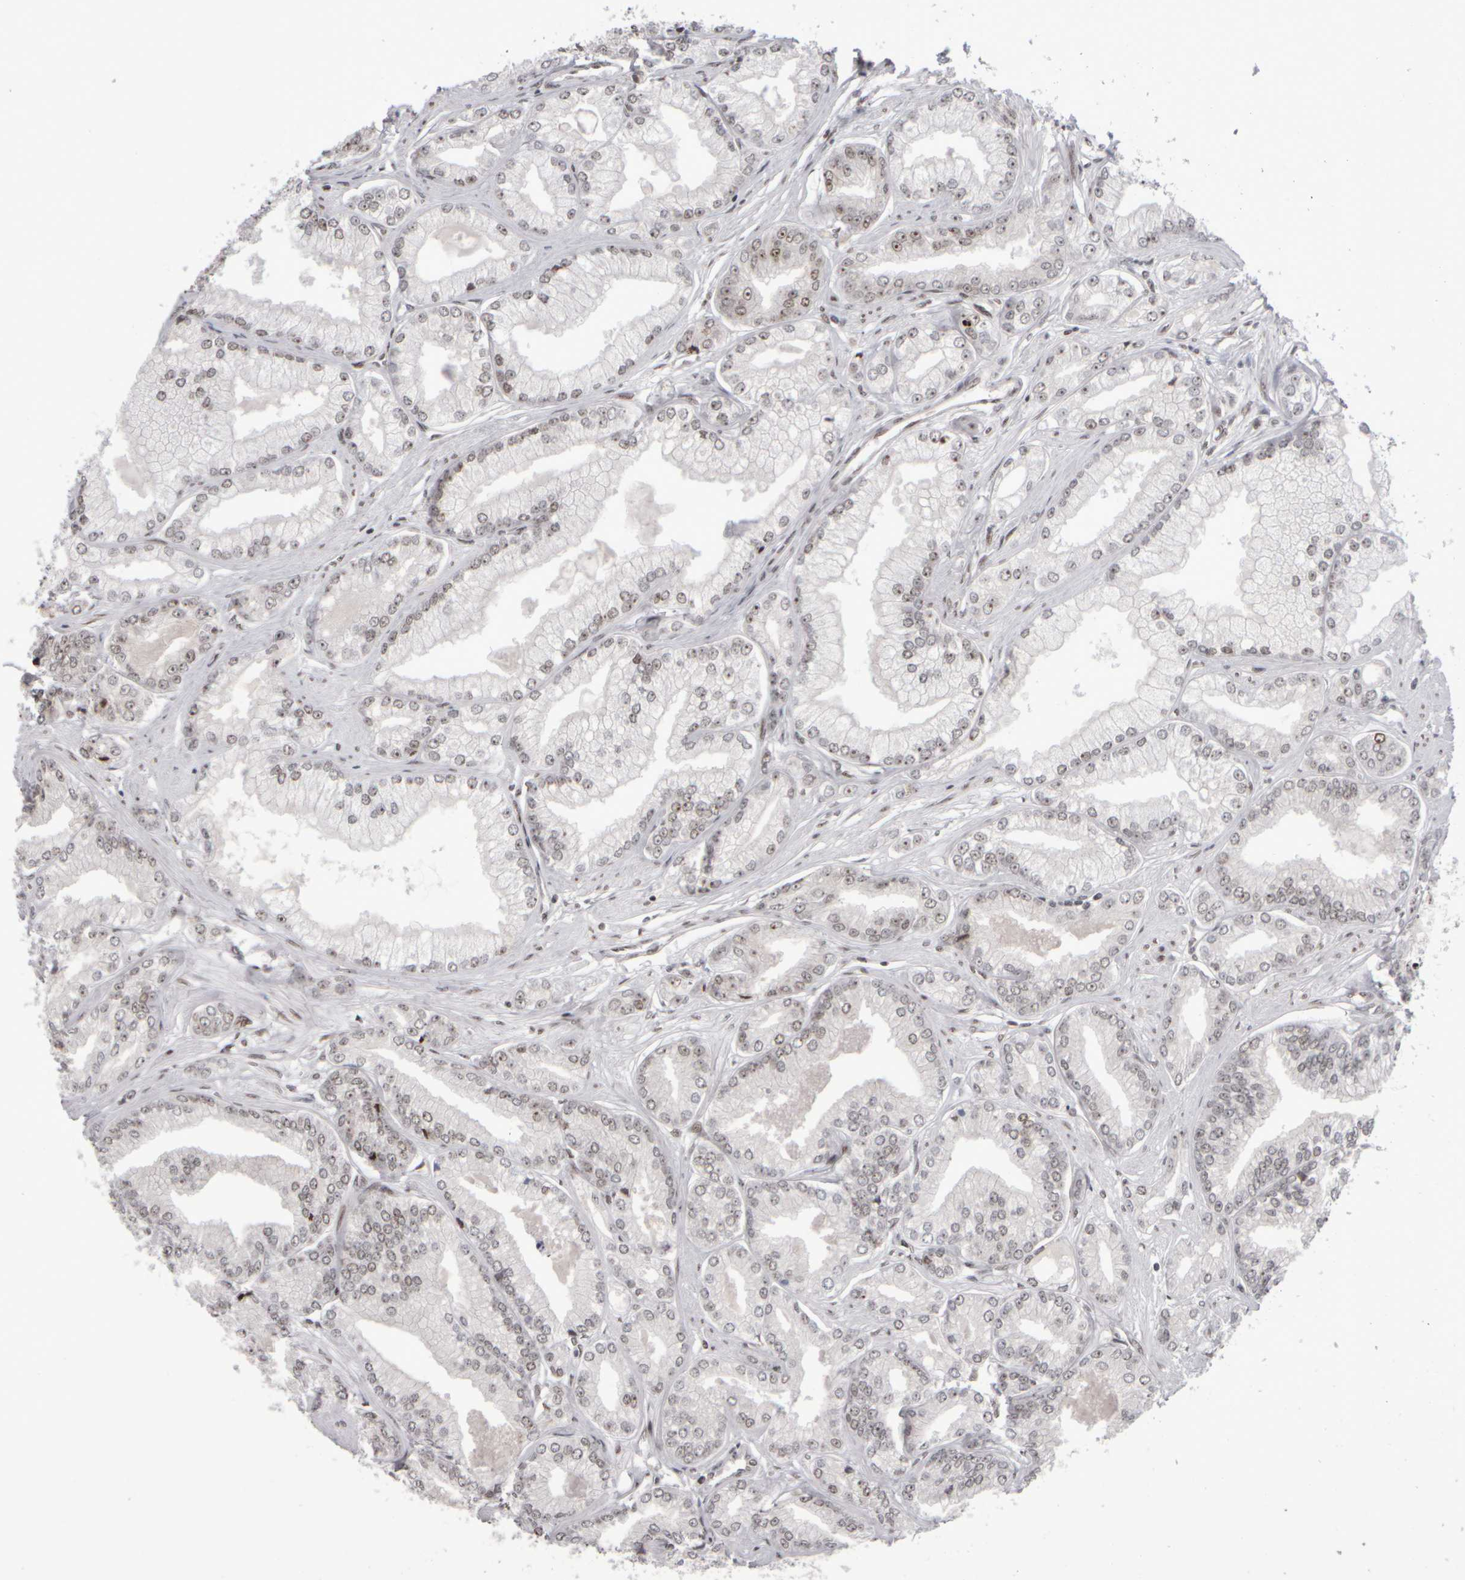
{"staining": {"intensity": "weak", "quantity": "25%-75%", "location": "nuclear"}, "tissue": "prostate cancer", "cell_type": "Tumor cells", "image_type": "cancer", "snomed": [{"axis": "morphology", "description": "Adenocarcinoma, Low grade"}, {"axis": "topography", "description": "Prostate"}], "caption": "About 25%-75% of tumor cells in prostate cancer (adenocarcinoma (low-grade)) display weak nuclear protein expression as visualized by brown immunohistochemical staining.", "gene": "SURF6", "patient": {"sex": "male", "age": 52}}